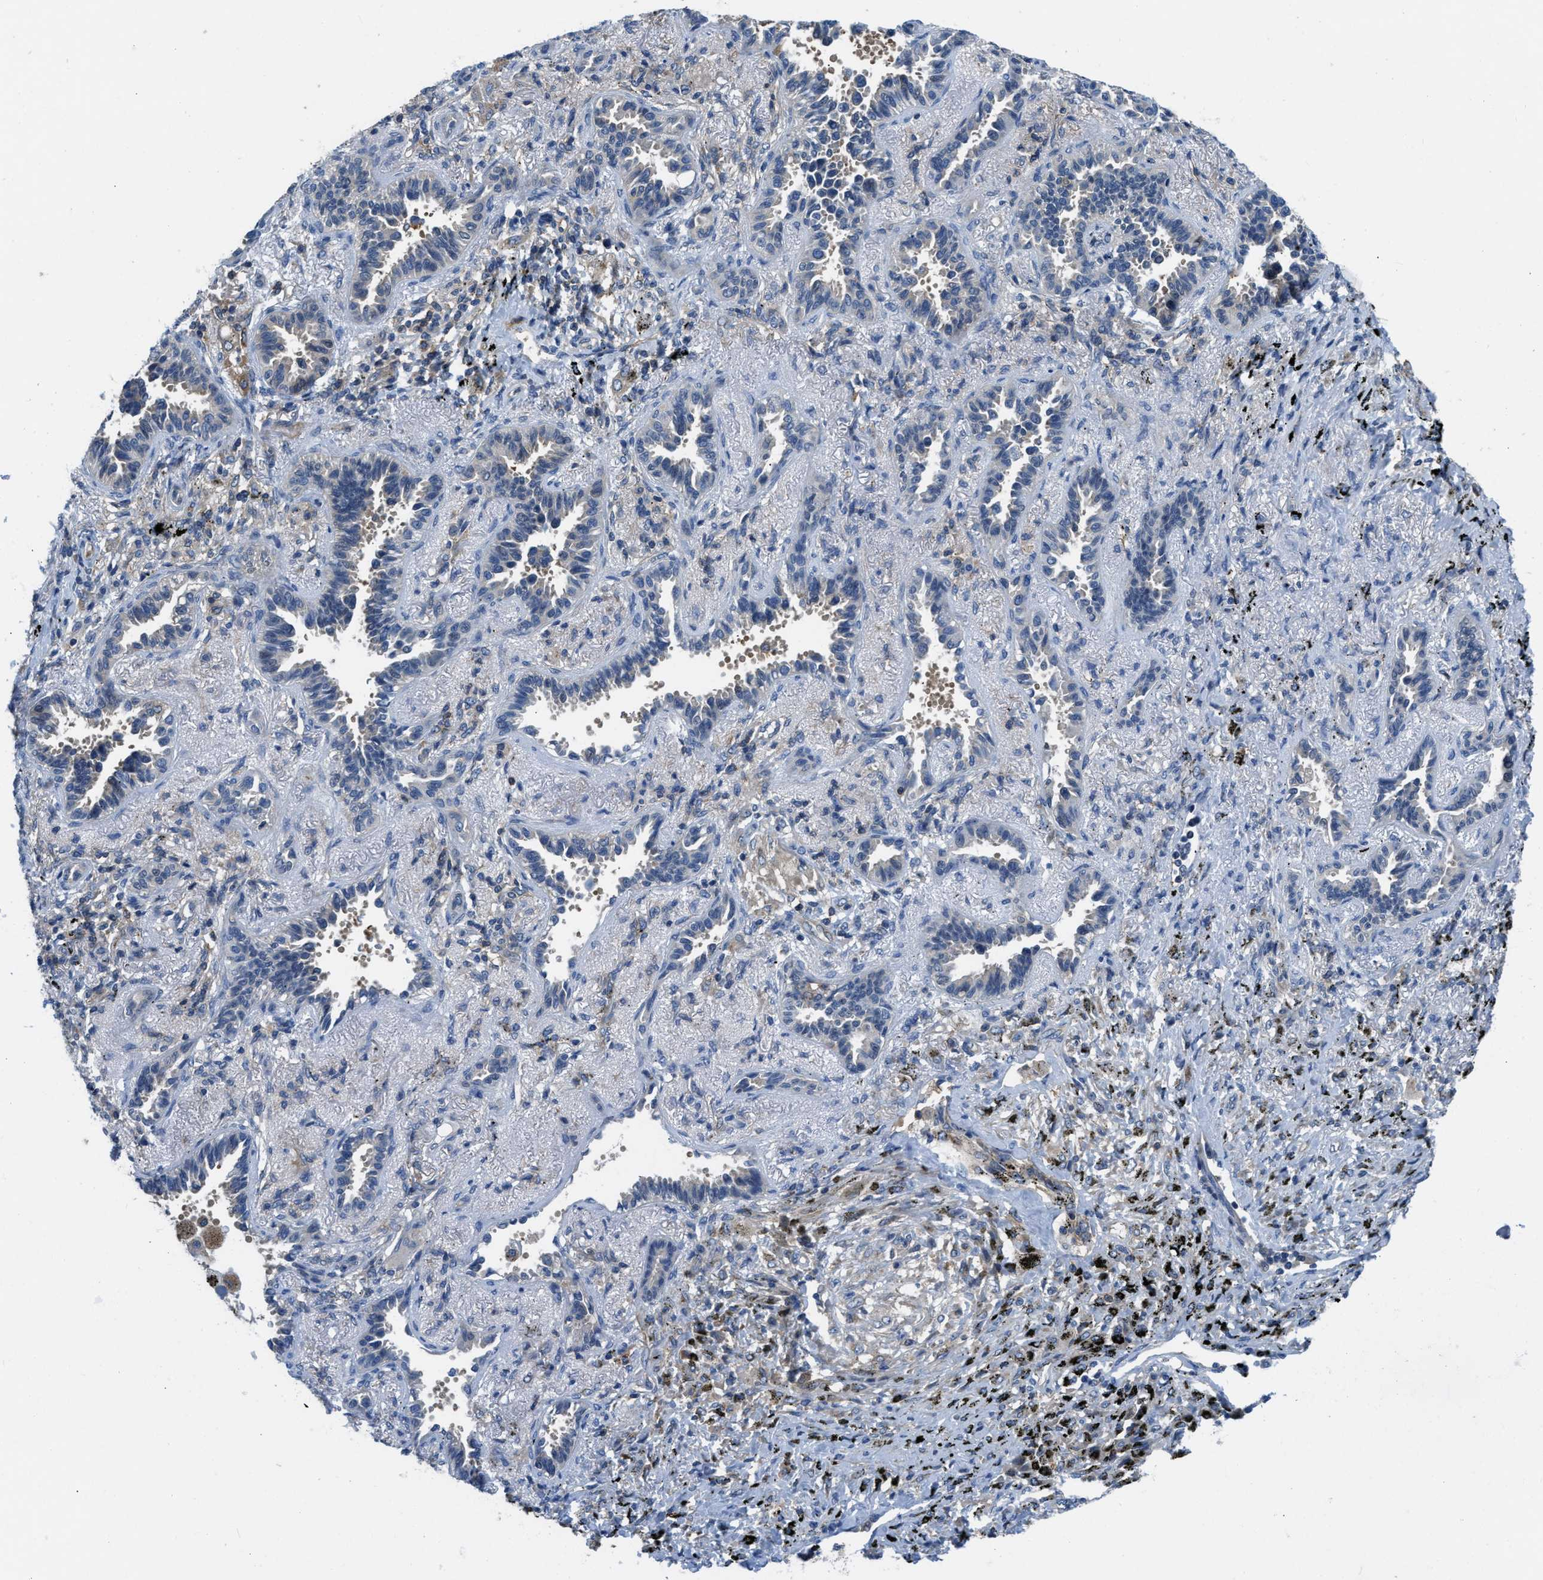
{"staining": {"intensity": "negative", "quantity": "none", "location": "none"}, "tissue": "lung cancer", "cell_type": "Tumor cells", "image_type": "cancer", "snomed": [{"axis": "morphology", "description": "Adenocarcinoma, NOS"}, {"axis": "topography", "description": "Lung"}], "caption": "Histopathology image shows no significant protein expression in tumor cells of lung cancer. The staining was performed using DAB (3,3'-diaminobenzidine) to visualize the protein expression in brown, while the nuclei were stained in blue with hematoxylin (Magnification: 20x).", "gene": "PFKP", "patient": {"sex": "male", "age": 59}}